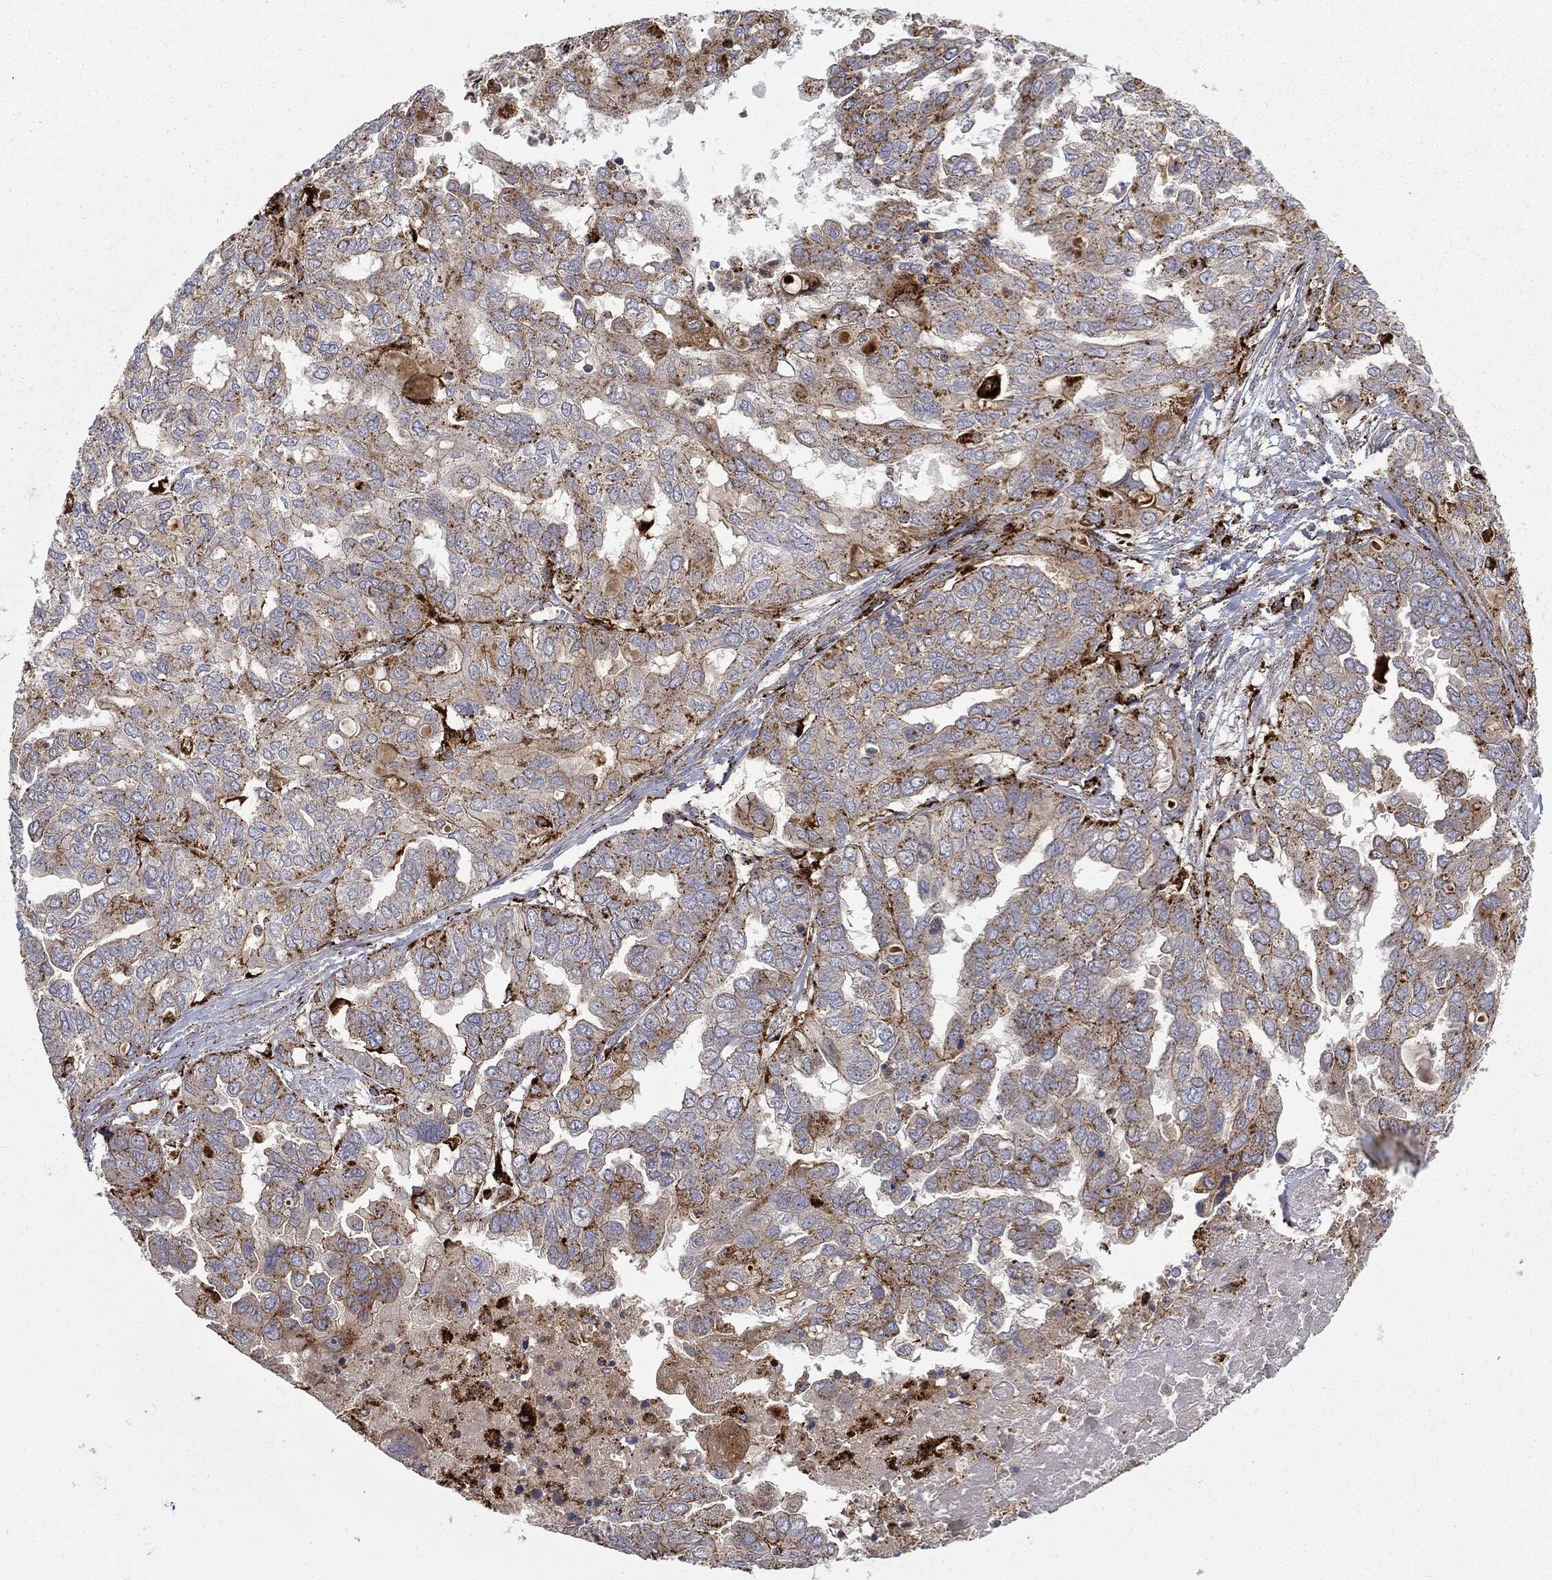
{"staining": {"intensity": "strong", "quantity": "<25%", "location": "cytoplasmic/membranous"}, "tissue": "ovarian cancer", "cell_type": "Tumor cells", "image_type": "cancer", "snomed": [{"axis": "morphology", "description": "Cystadenocarcinoma, serous, NOS"}, {"axis": "topography", "description": "Ovary"}], "caption": "The image shows staining of ovarian cancer (serous cystadenocarcinoma), revealing strong cytoplasmic/membranous protein expression (brown color) within tumor cells. (Brightfield microscopy of DAB IHC at high magnification).", "gene": "CTSA", "patient": {"sex": "female", "age": 53}}